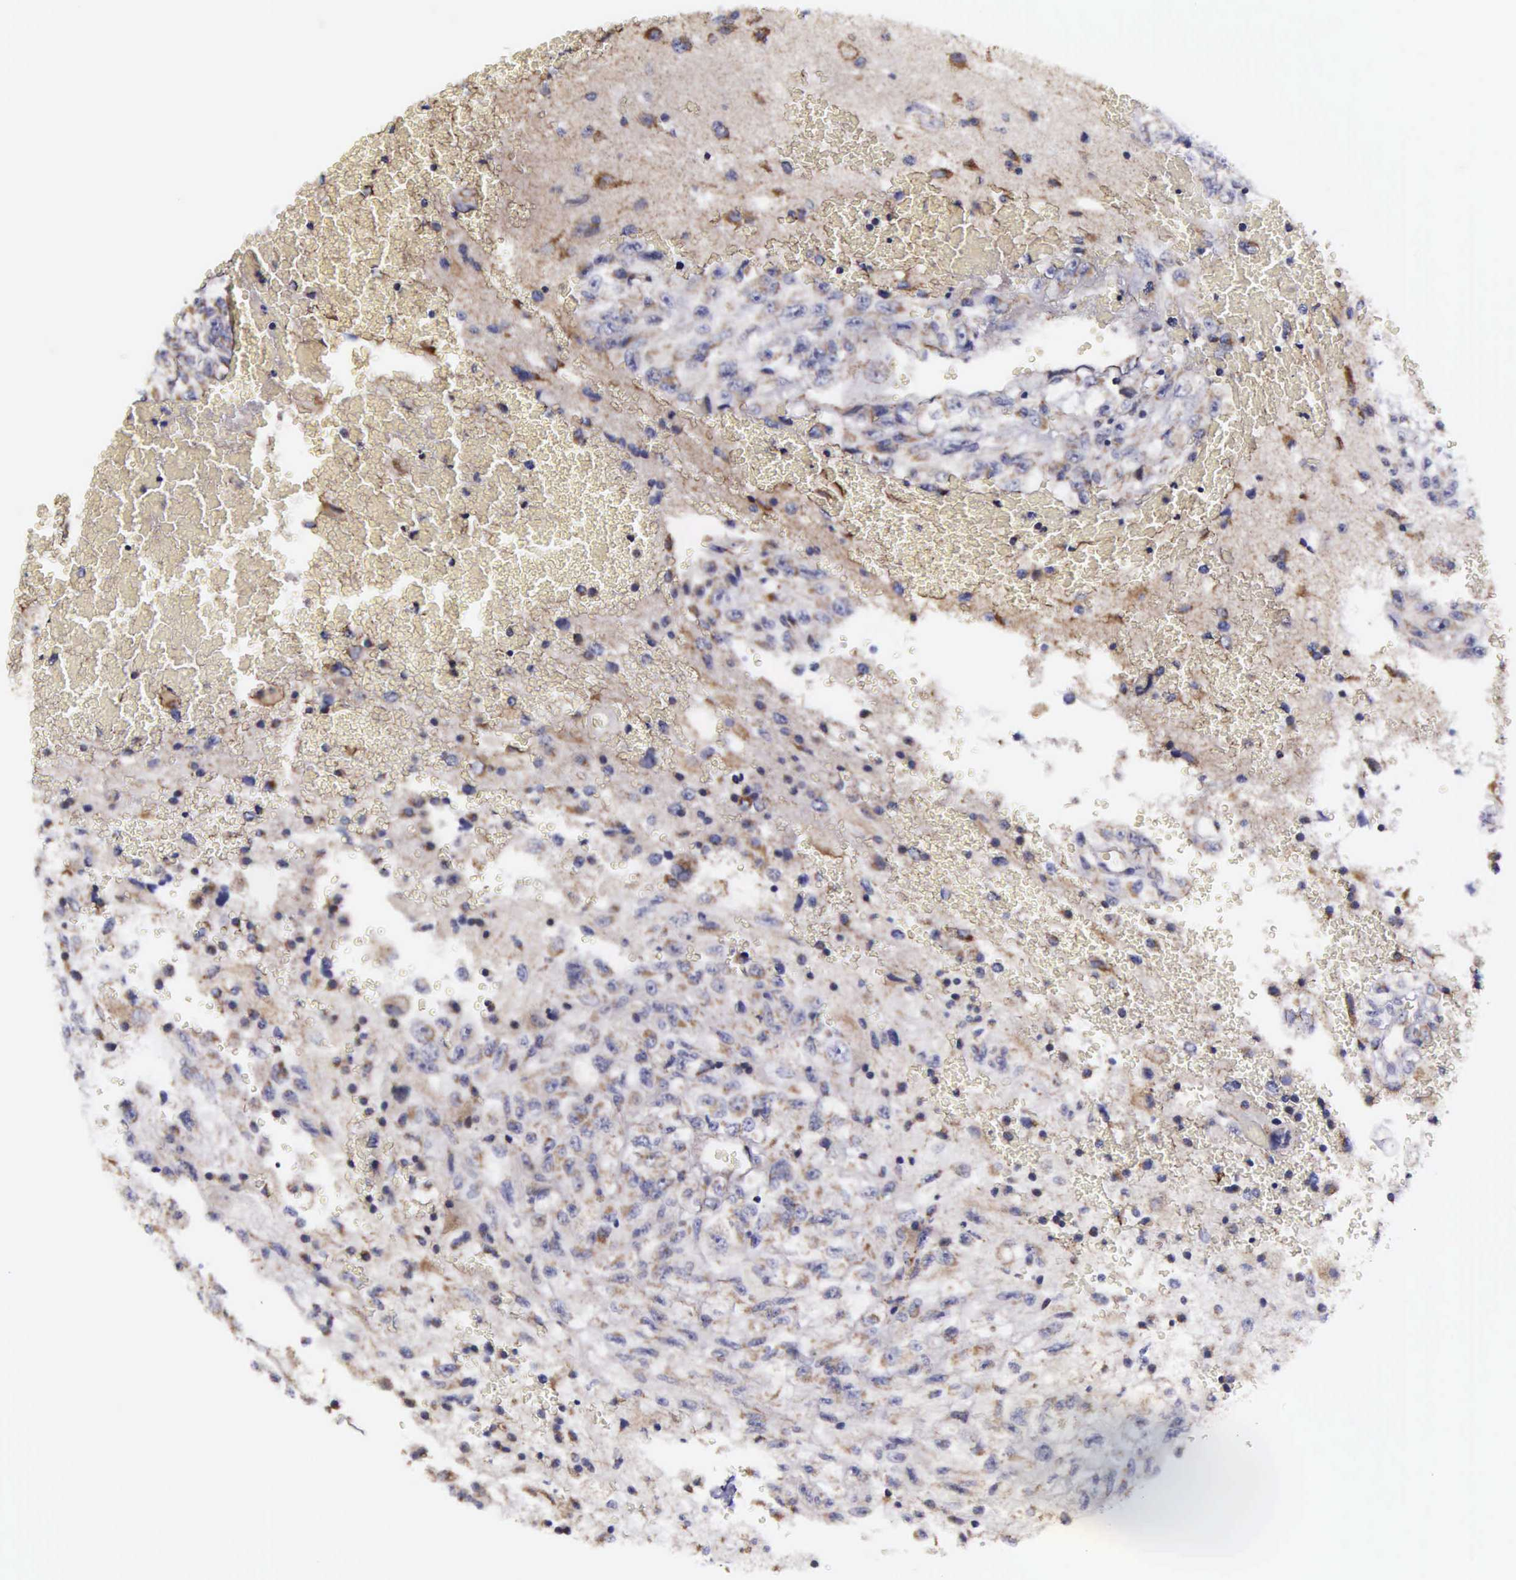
{"staining": {"intensity": "weak", "quantity": "25%-75%", "location": "cytoplasmic/membranous"}, "tissue": "glioma", "cell_type": "Tumor cells", "image_type": "cancer", "snomed": [{"axis": "morphology", "description": "Glioma, malignant, High grade"}, {"axis": "topography", "description": "Brain"}], "caption": "A histopathology image showing weak cytoplasmic/membranous expression in approximately 25%-75% of tumor cells in glioma, as visualized by brown immunohistochemical staining.", "gene": "PSMA3", "patient": {"sex": "male", "age": 48}}